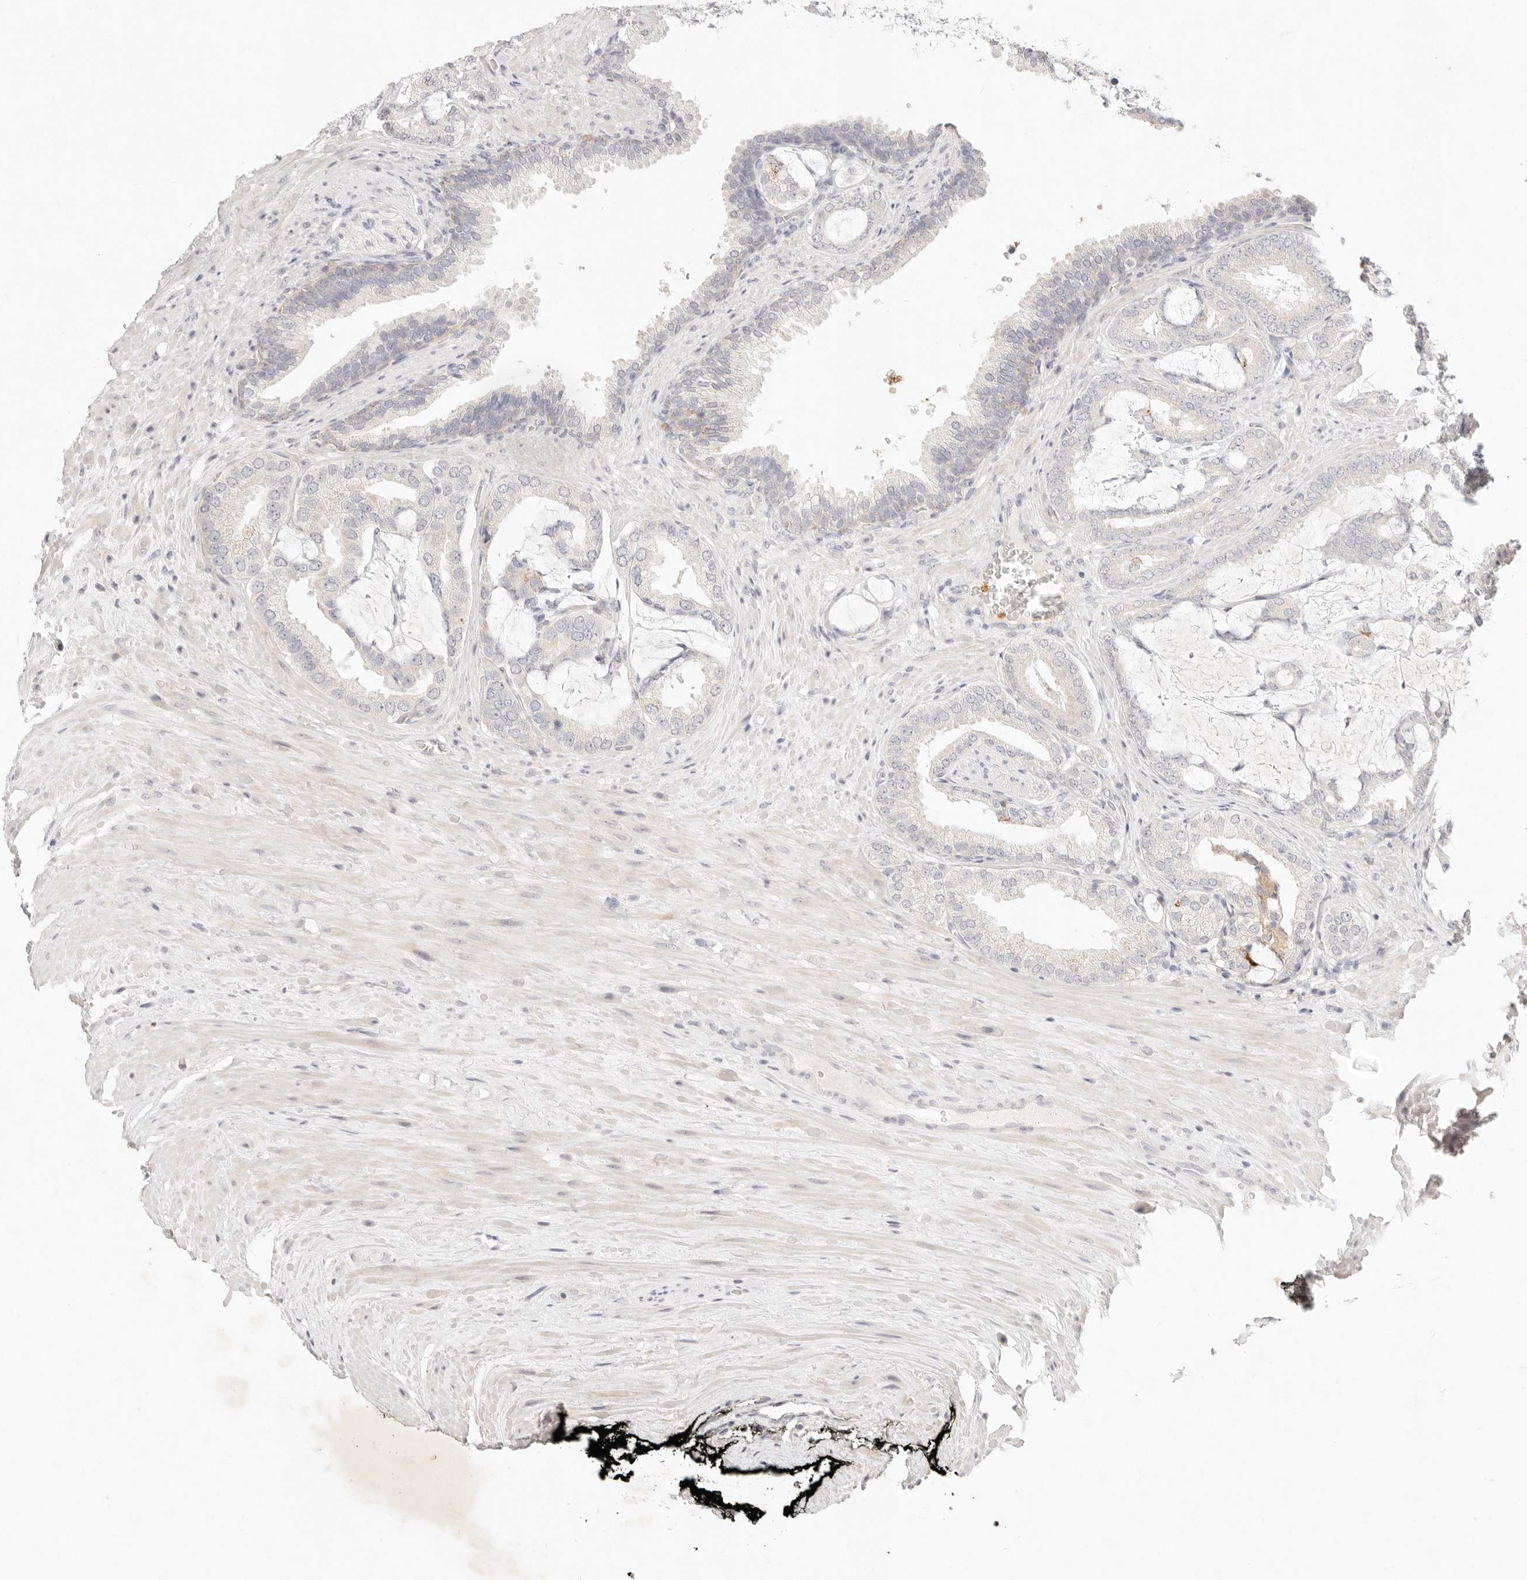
{"staining": {"intensity": "negative", "quantity": "none", "location": "none"}, "tissue": "prostate cancer", "cell_type": "Tumor cells", "image_type": "cancer", "snomed": [{"axis": "morphology", "description": "Adenocarcinoma, Low grade"}, {"axis": "topography", "description": "Prostate"}], "caption": "IHC image of low-grade adenocarcinoma (prostate) stained for a protein (brown), which shows no expression in tumor cells.", "gene": "GPR84", "patient": {"sex": "male", "age": 71}}